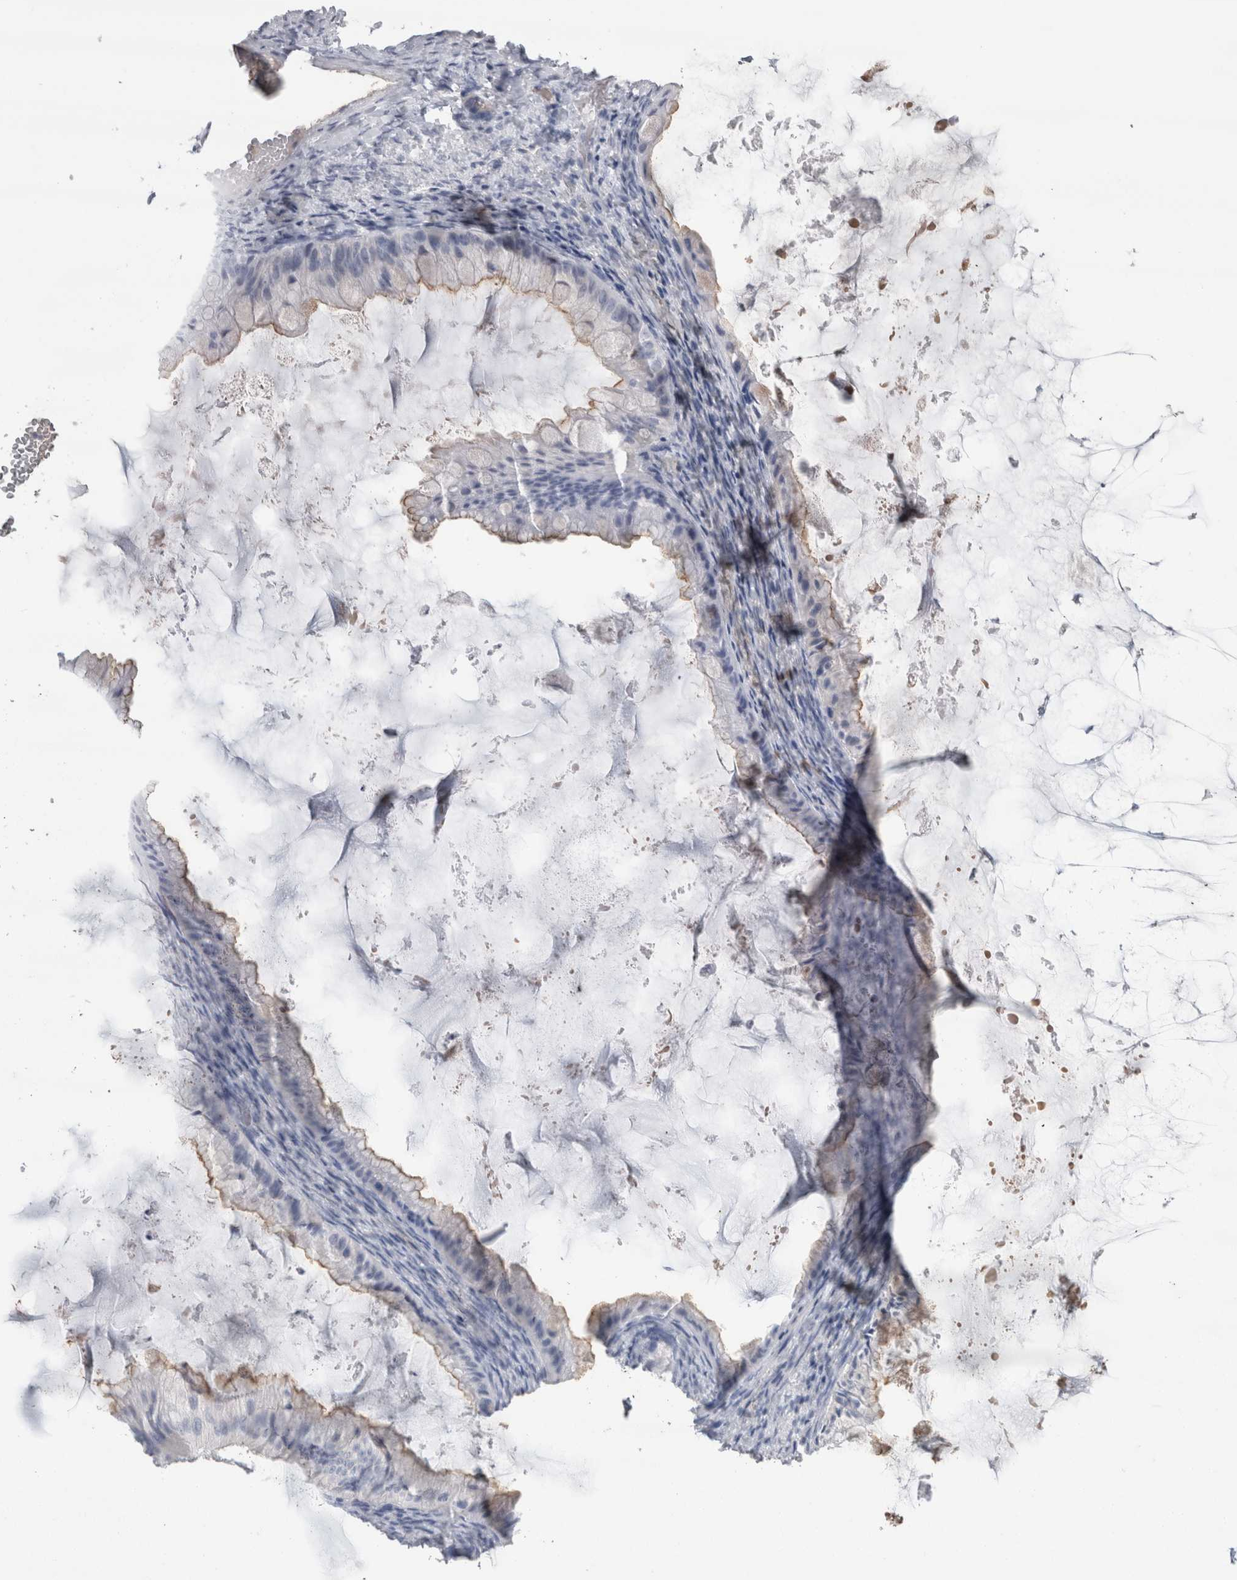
{"staining": {"intensity": "weak", "quantity": "25%-75%", "location": "cytoplasmic/membranous"}, "tissue": "ovarian cancer", "cell_type": "Tumor cells", "image_type": "cancer", "snomed": [{"axis": "morphology", "description": "Cystadenocarcinoma, mucinous, NOS"}, {"axis": "topography", "description": "Ovary"}], "caption": "Ovarian cancer stained for a protein reveals weak cytoplasmic/membranous positivity in tumor cells.", "gene": "REG1A", "patient": {"sex": "female", "age": 61}}